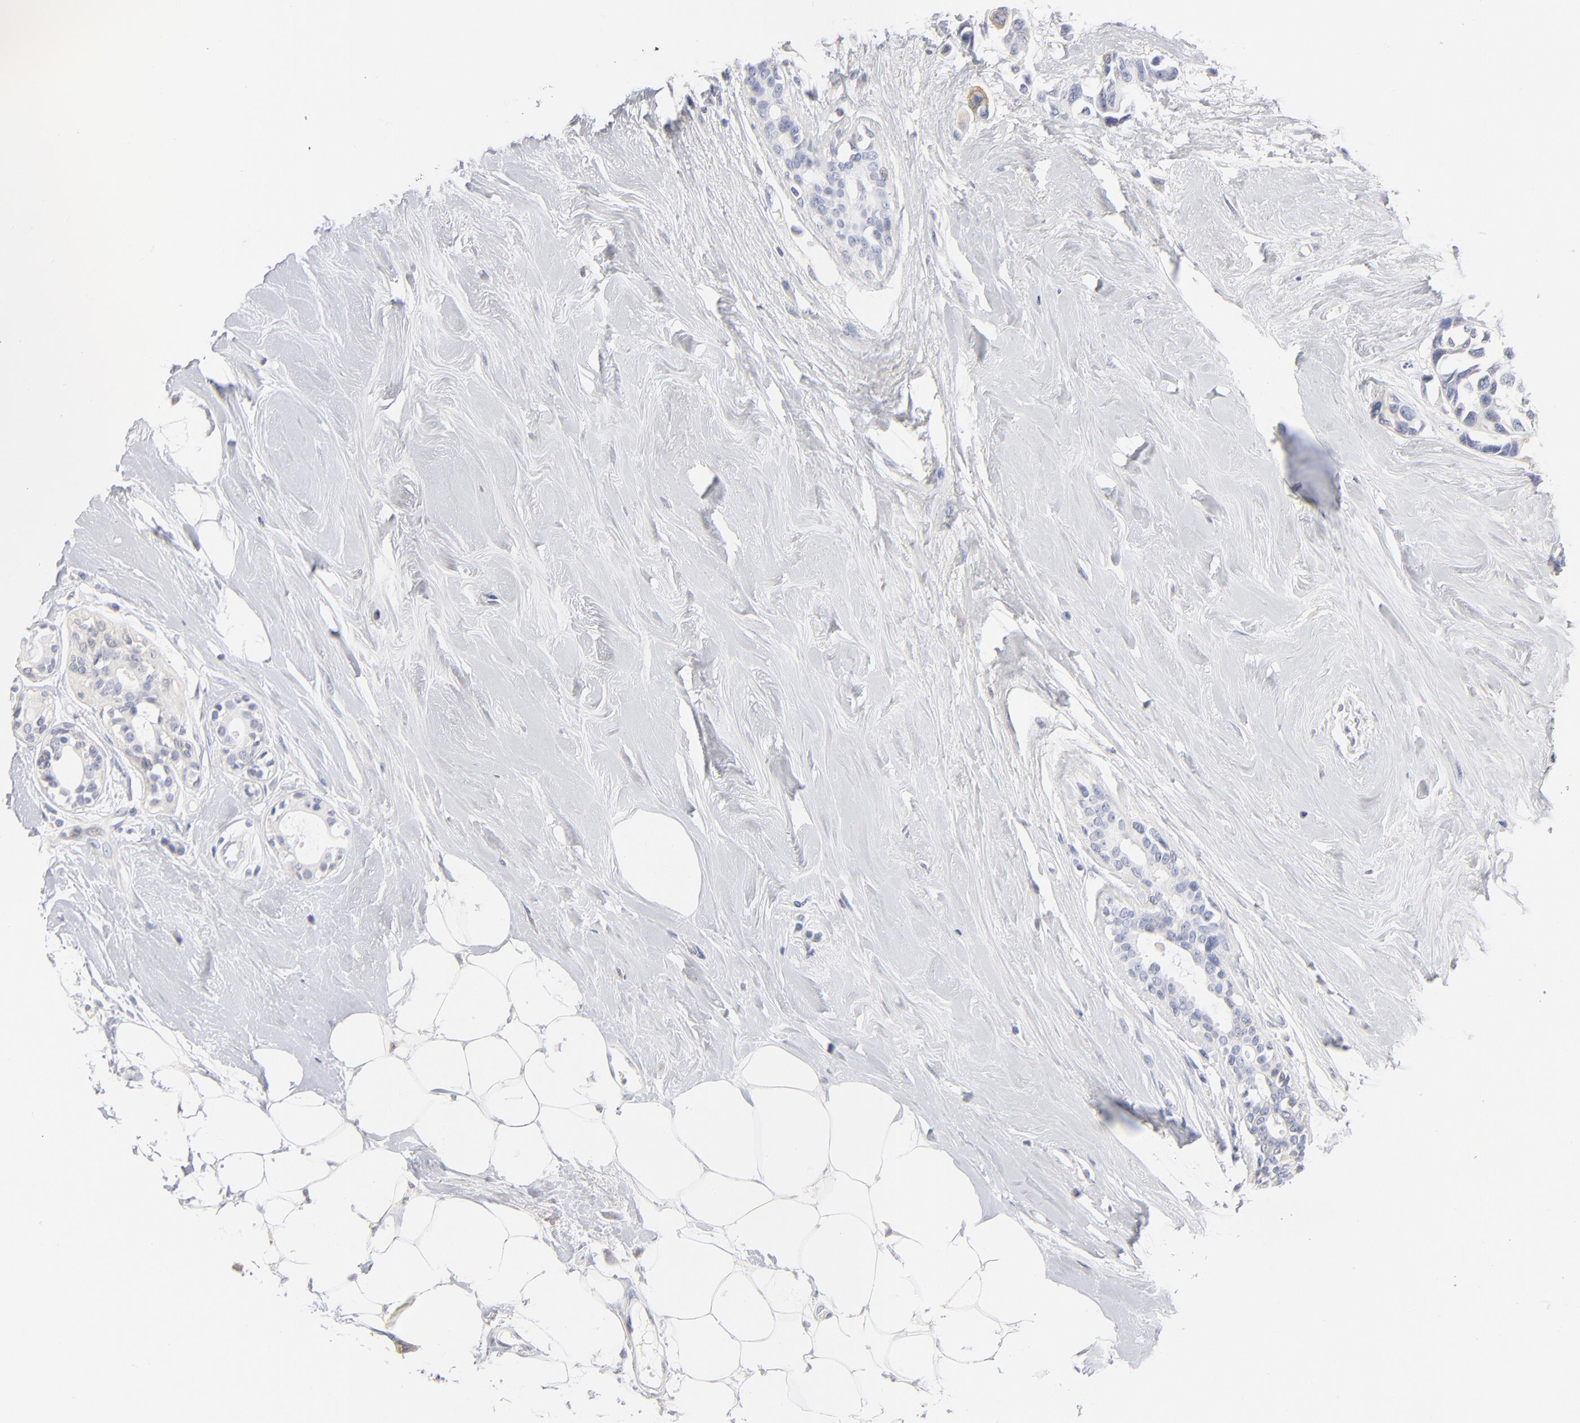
{"staining": {"intensity": "moderate", "quantity": "<25%", "location": "cytoplasmic/membranous"}, "tissue": "breast cancer", "cell_type": "Tumor cells", "image_type": "cancer", "snomed": [{"axis": "morphology", "description": "Duct carcinoma"}, {"axis": "topography", "description": "Breast"}], "caption": "Immunohistochemical staining of breast infiltrating ductal carcinoma reveals moderate cytoplasmic/membranous protein positivity in approximately <25% of tumor cells. Using DAB (3,3'-diaminobenzidine) (brown) and hematoxylin (blue) stains, captured at high magnification using brightfield microscopy.", "gene": "MID1", "patient": {"sex": "female", "age": 51}}